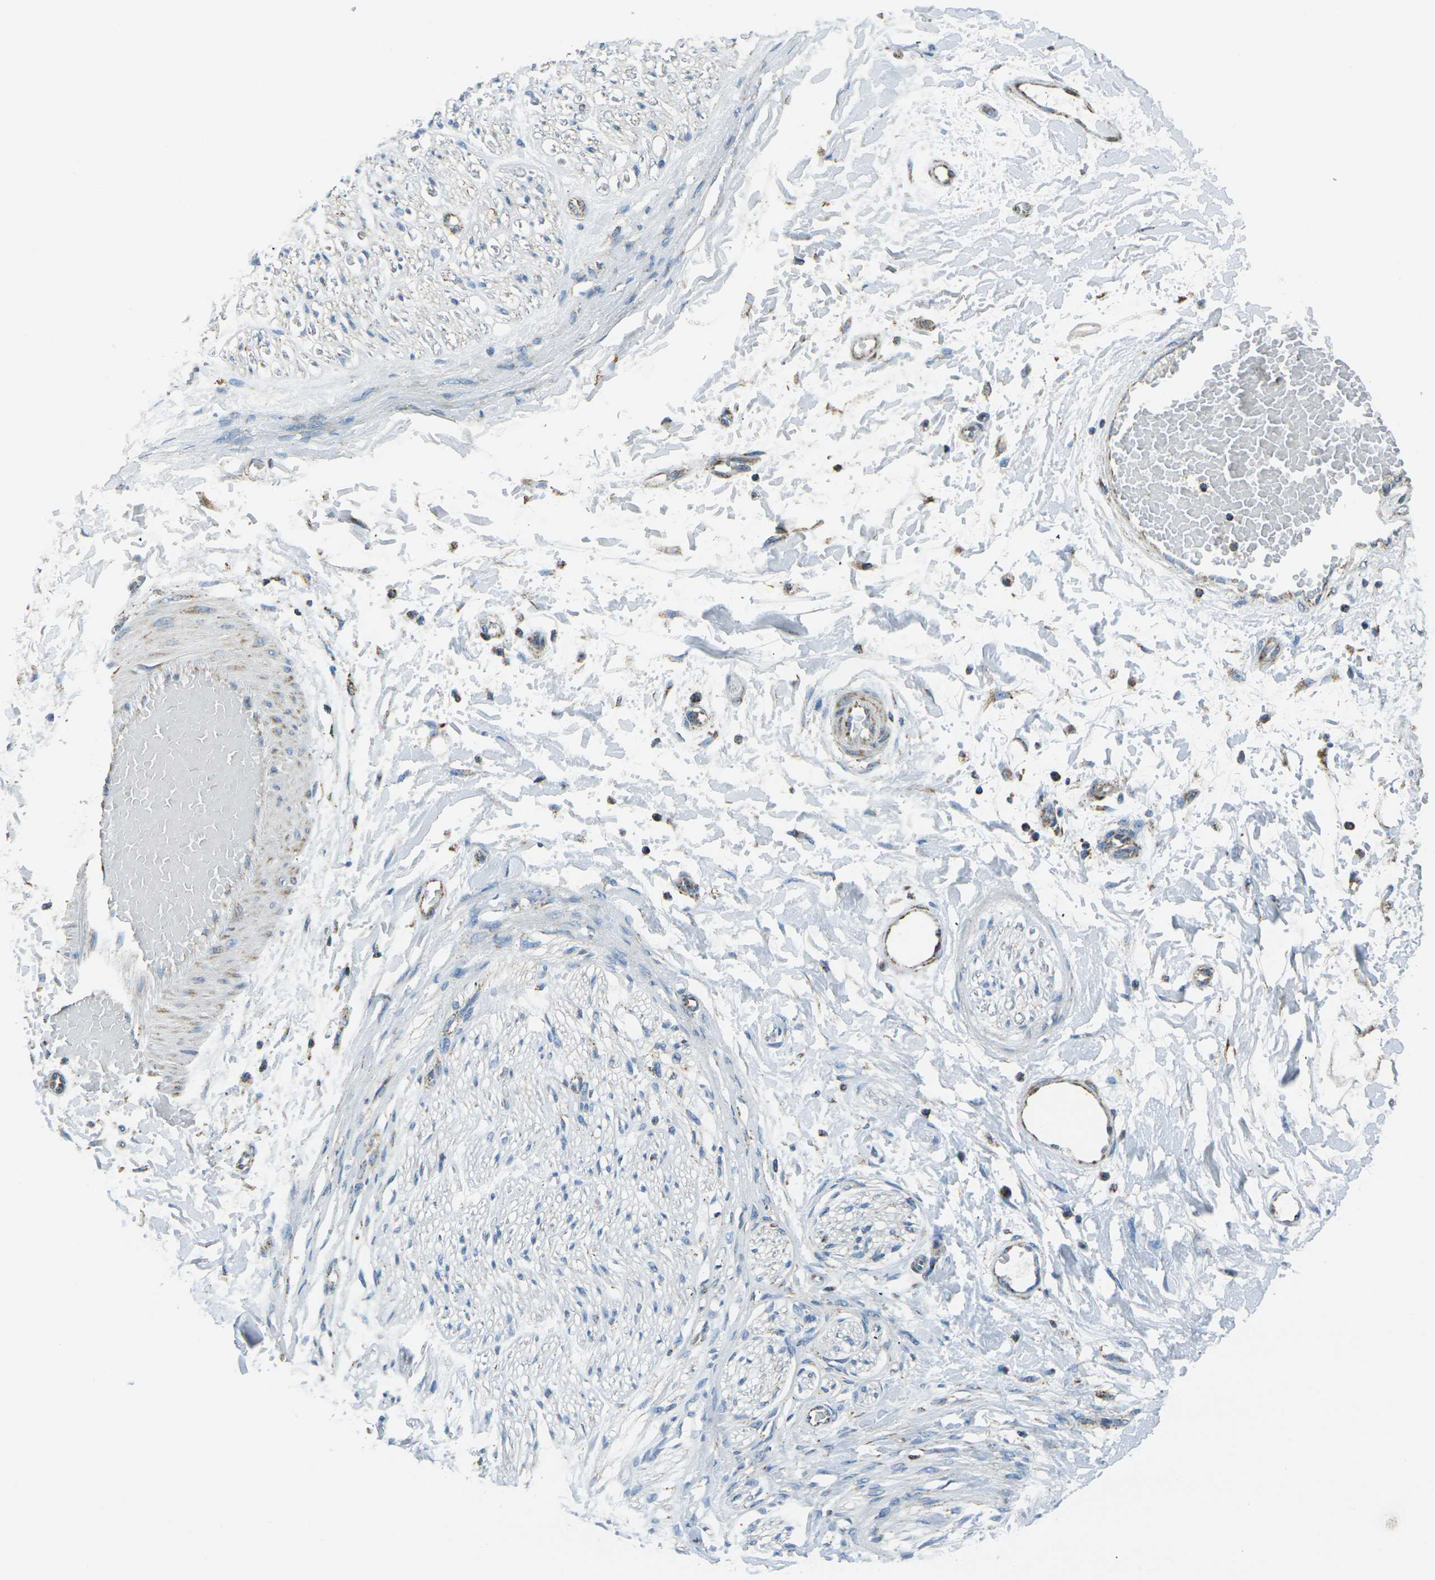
{"staining": {"intensity": "moderate", "quantity": ">75%", "location": "cytoplasmic/membranous"}, "tissue": "adipose tissue", "cell_type": "Adipocytes", "image_type": "normal", "snomed": [{"axis": "morphology", "description": "Normal tissue, NOS"}, {"axis": "morphology", "description": "Squamous cell carcinoma, NOS"}, {"axis": "topography", "description": "Skin"}, {"axis": "topography", "description": "Peripheral nerve tissue"}], "caption": "Protein staining of normal adipose tissue demonstrates moderate cytoplasmic/membranous positivity in about >75% of adipocytes. (DAB (3,3'-diaminobenzidine) = brown stain, brightfield microscopy at high magnification).", "gene": "IRF3", "patient": {"sex": "male", "age": 83}}